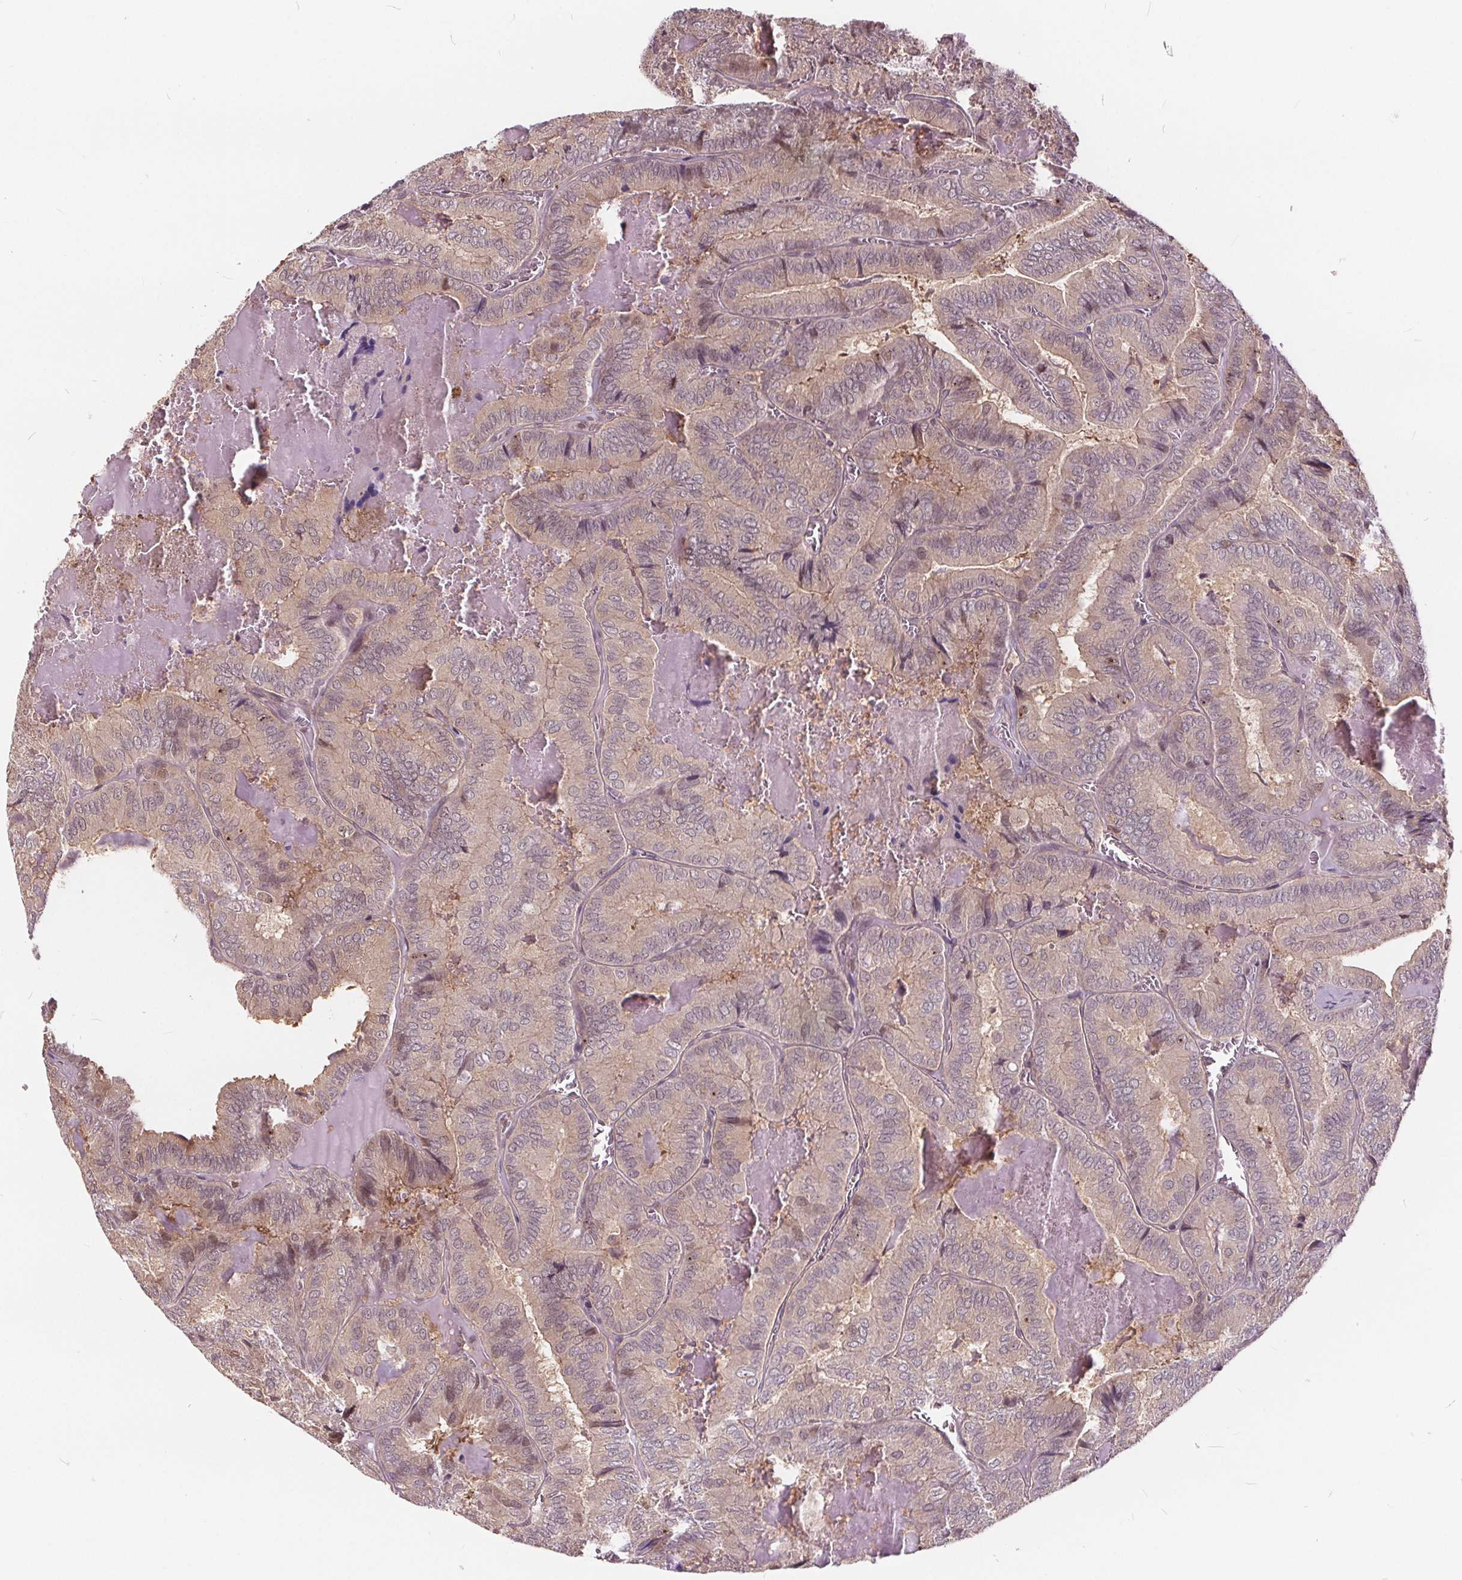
{"staining": {"intensity": "negative", "quantity": "none", "location": "none"}, "tissue": "thyroid cancer", "cell_type": "Tumor cells", "image_type": "cancer", "snomed": [{"axis": "morphology", "description": "Papillary adenocarcinoma, NOS"}, {"axis": "topography", "description": "Thyroid gland"}], "caption": "A high-resolution histopathology image shows IHC staining of papillary adenocarcinoma (thyroid), which exhibits no significant expression in tumor cells.", "gene": "HIF1AN", "patient": {"sex": "female", "age": 75}}